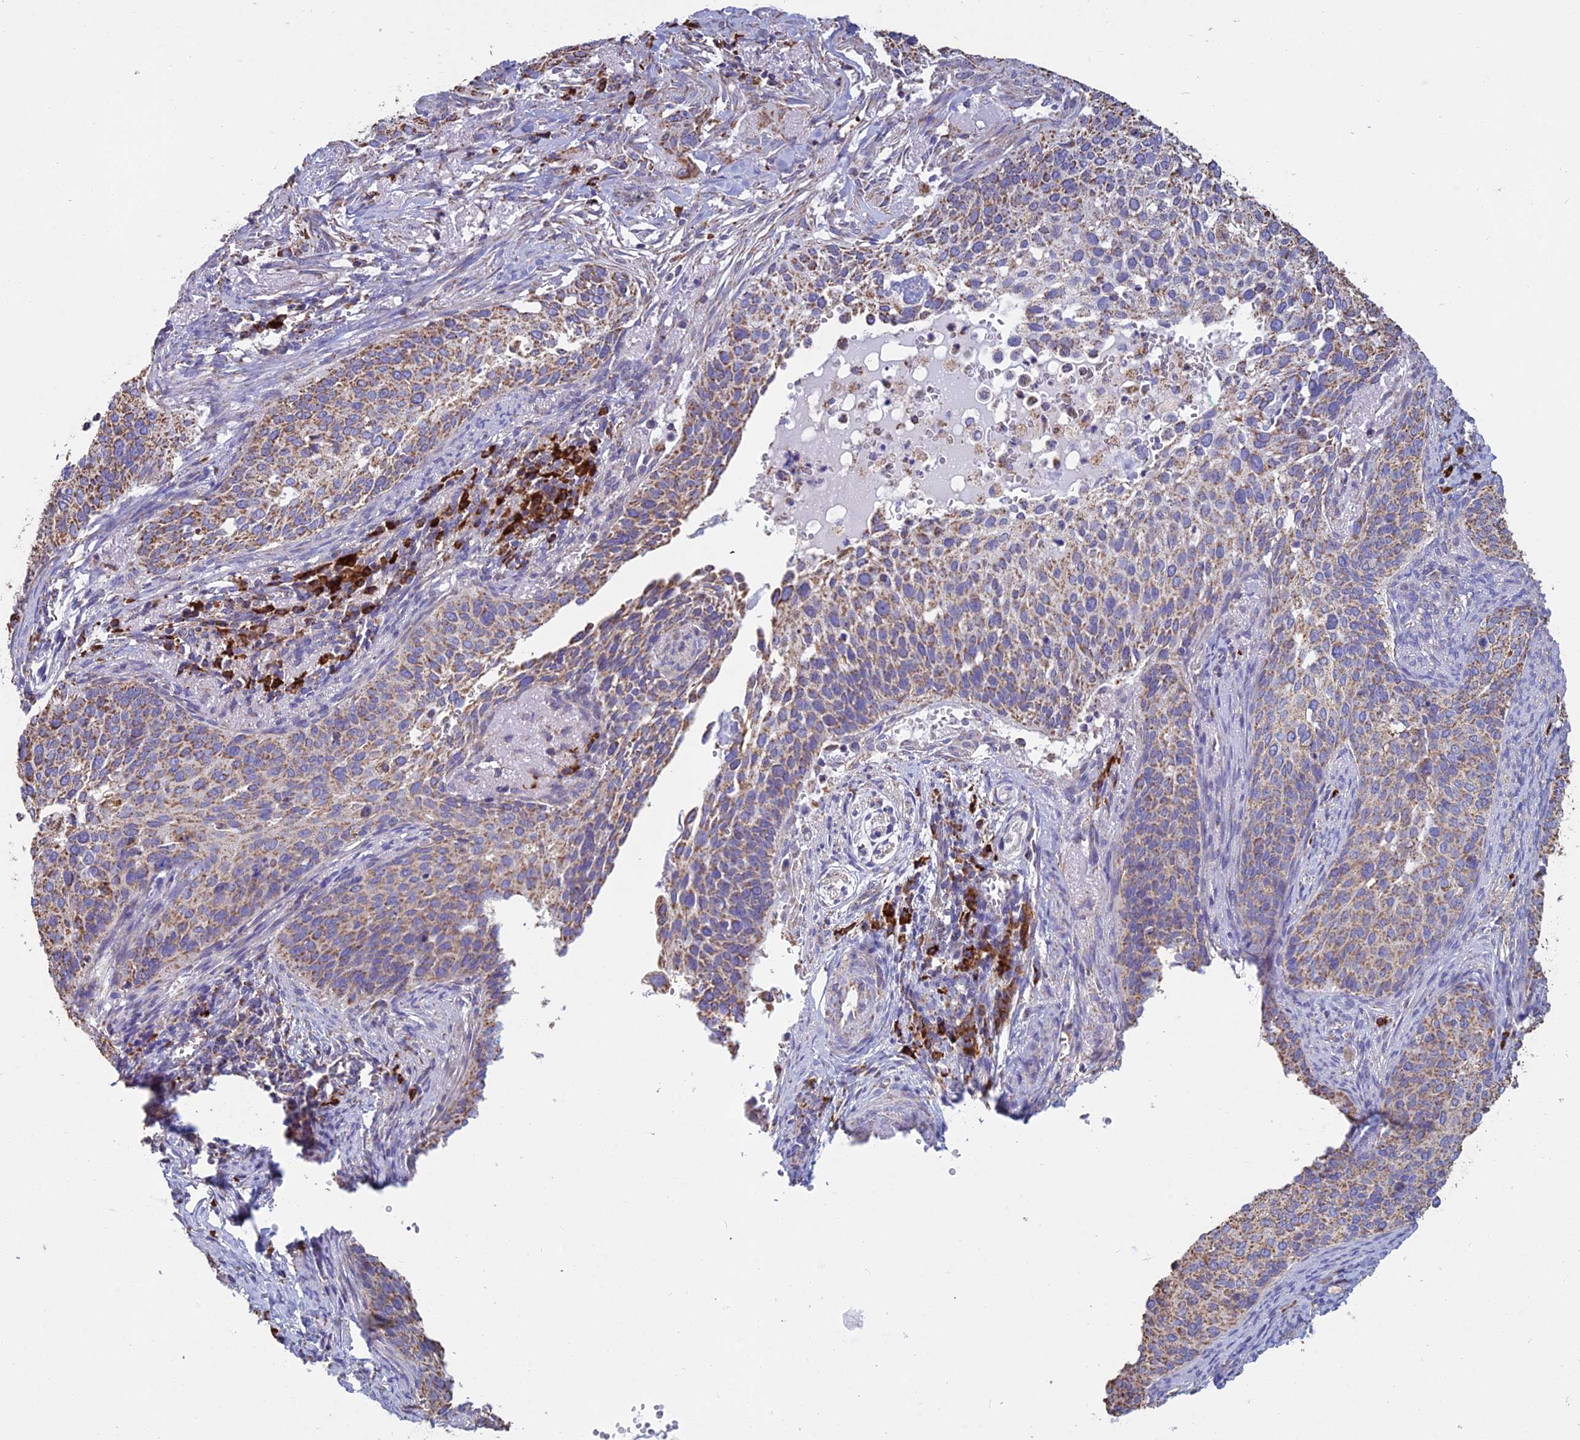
{"staining": {"intensity": "moderate", "quantity": ">75%", "location": "cytoplasmic/membranous"}, "tissue": "cervical cancer", "cell_type": "Tumor cells", "image_type": "cancer", "snomed": [{"axis": "morphology", "description": "Squamous cell carcinoma, NOS"}, {"axis": "topography", "description": "Cervix"}], "caption": "Human squamous cell carcinoma (cervical) stained with a protein marker shows moderate staining in tumor cells.", "gene": "OR2W3", "patient": {"sex": "female", "age": 44}}